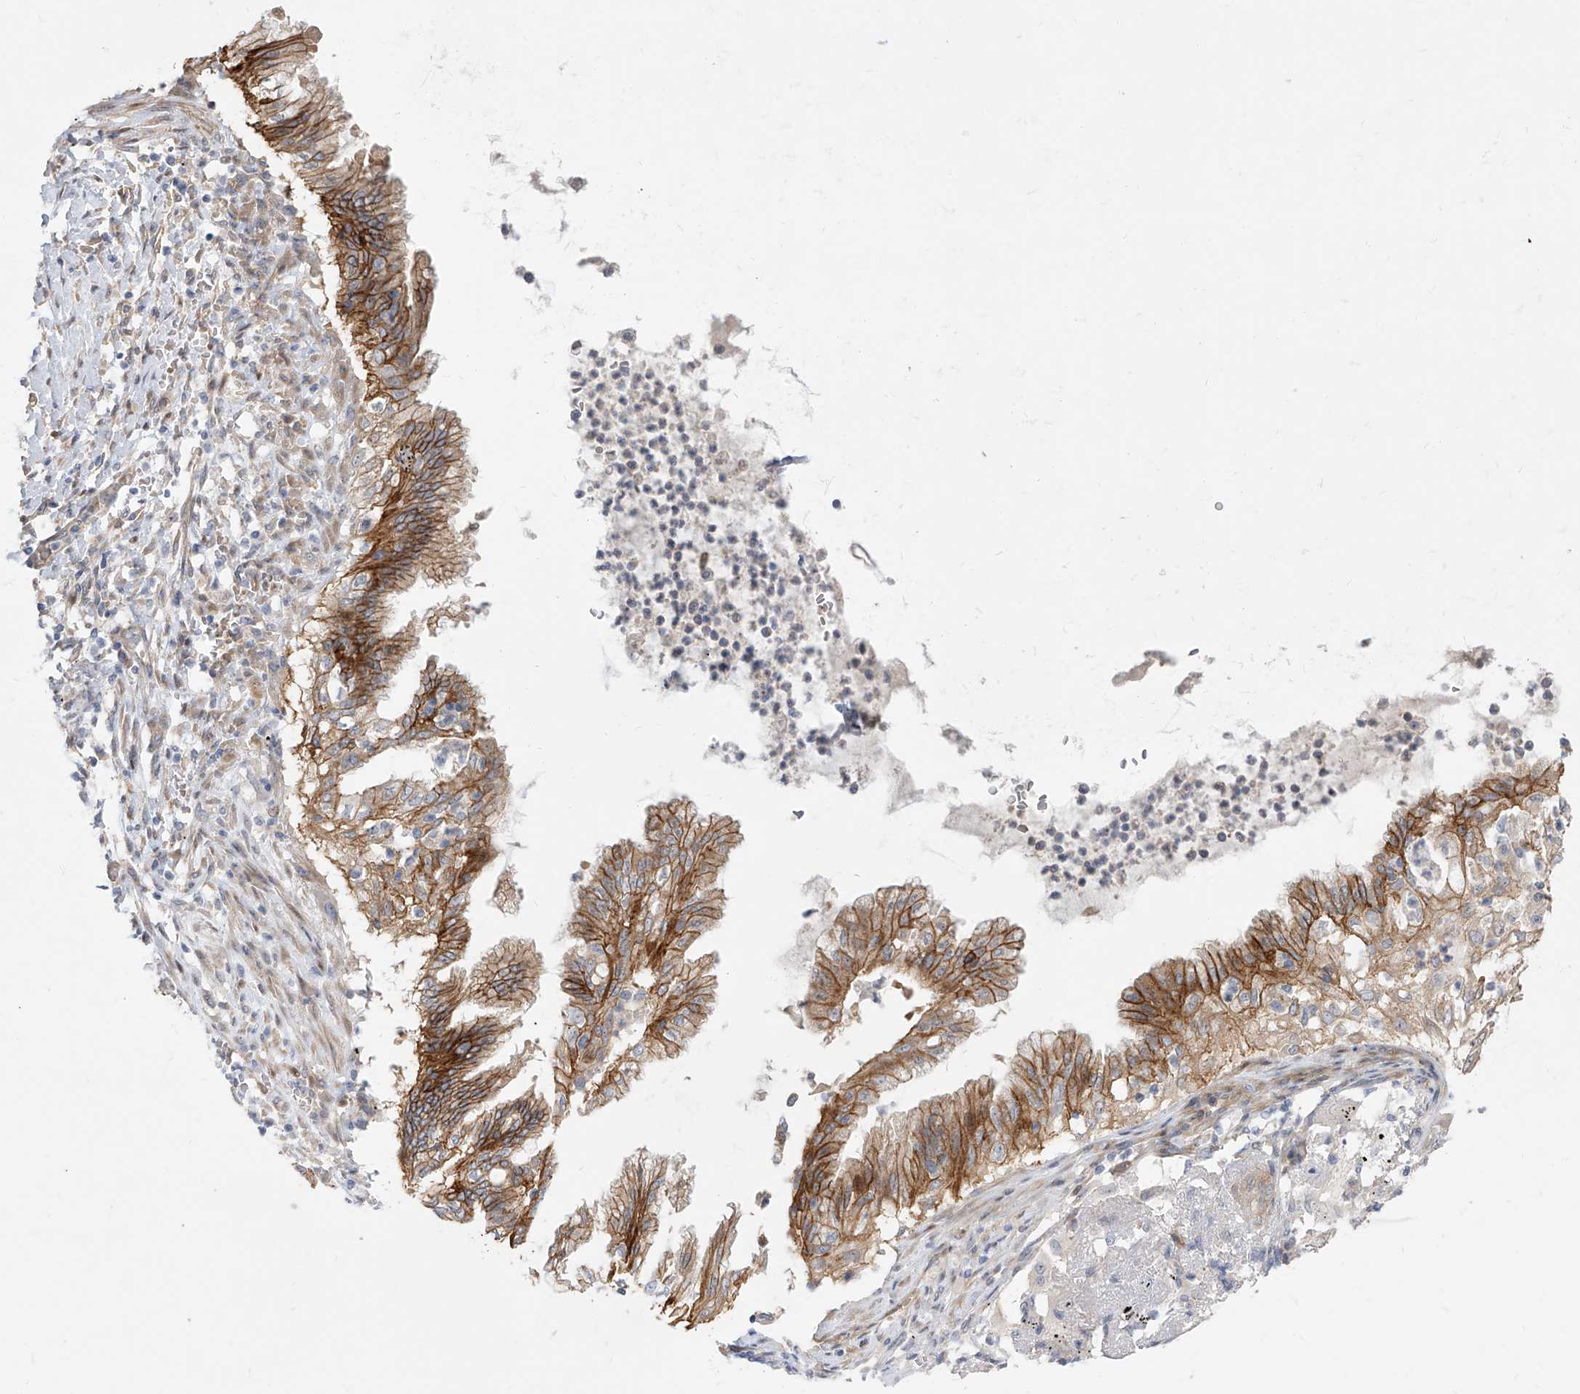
{"staining": {"intensity": "moderate", "quantity": ">75%", "location": "cytoplasmic/membranous"}, "tissue": "lung cancer", "cell_type": "Tumor cells", "image_type": "cancer", "snomed": [{"axis": "morphology", "description": "Adenocarcinoma, NOS"}, {"axis": "topography", "description": "Lung"}], "caption": "A high-resolution image shows immunohistochemistry staining of lung cancer, which displays moderate cytoplasmic/membranous positivity in approximately >75% of tumor cells.", "gene": "LRRC1", "patient": {"sex": "female", "age": 70}}